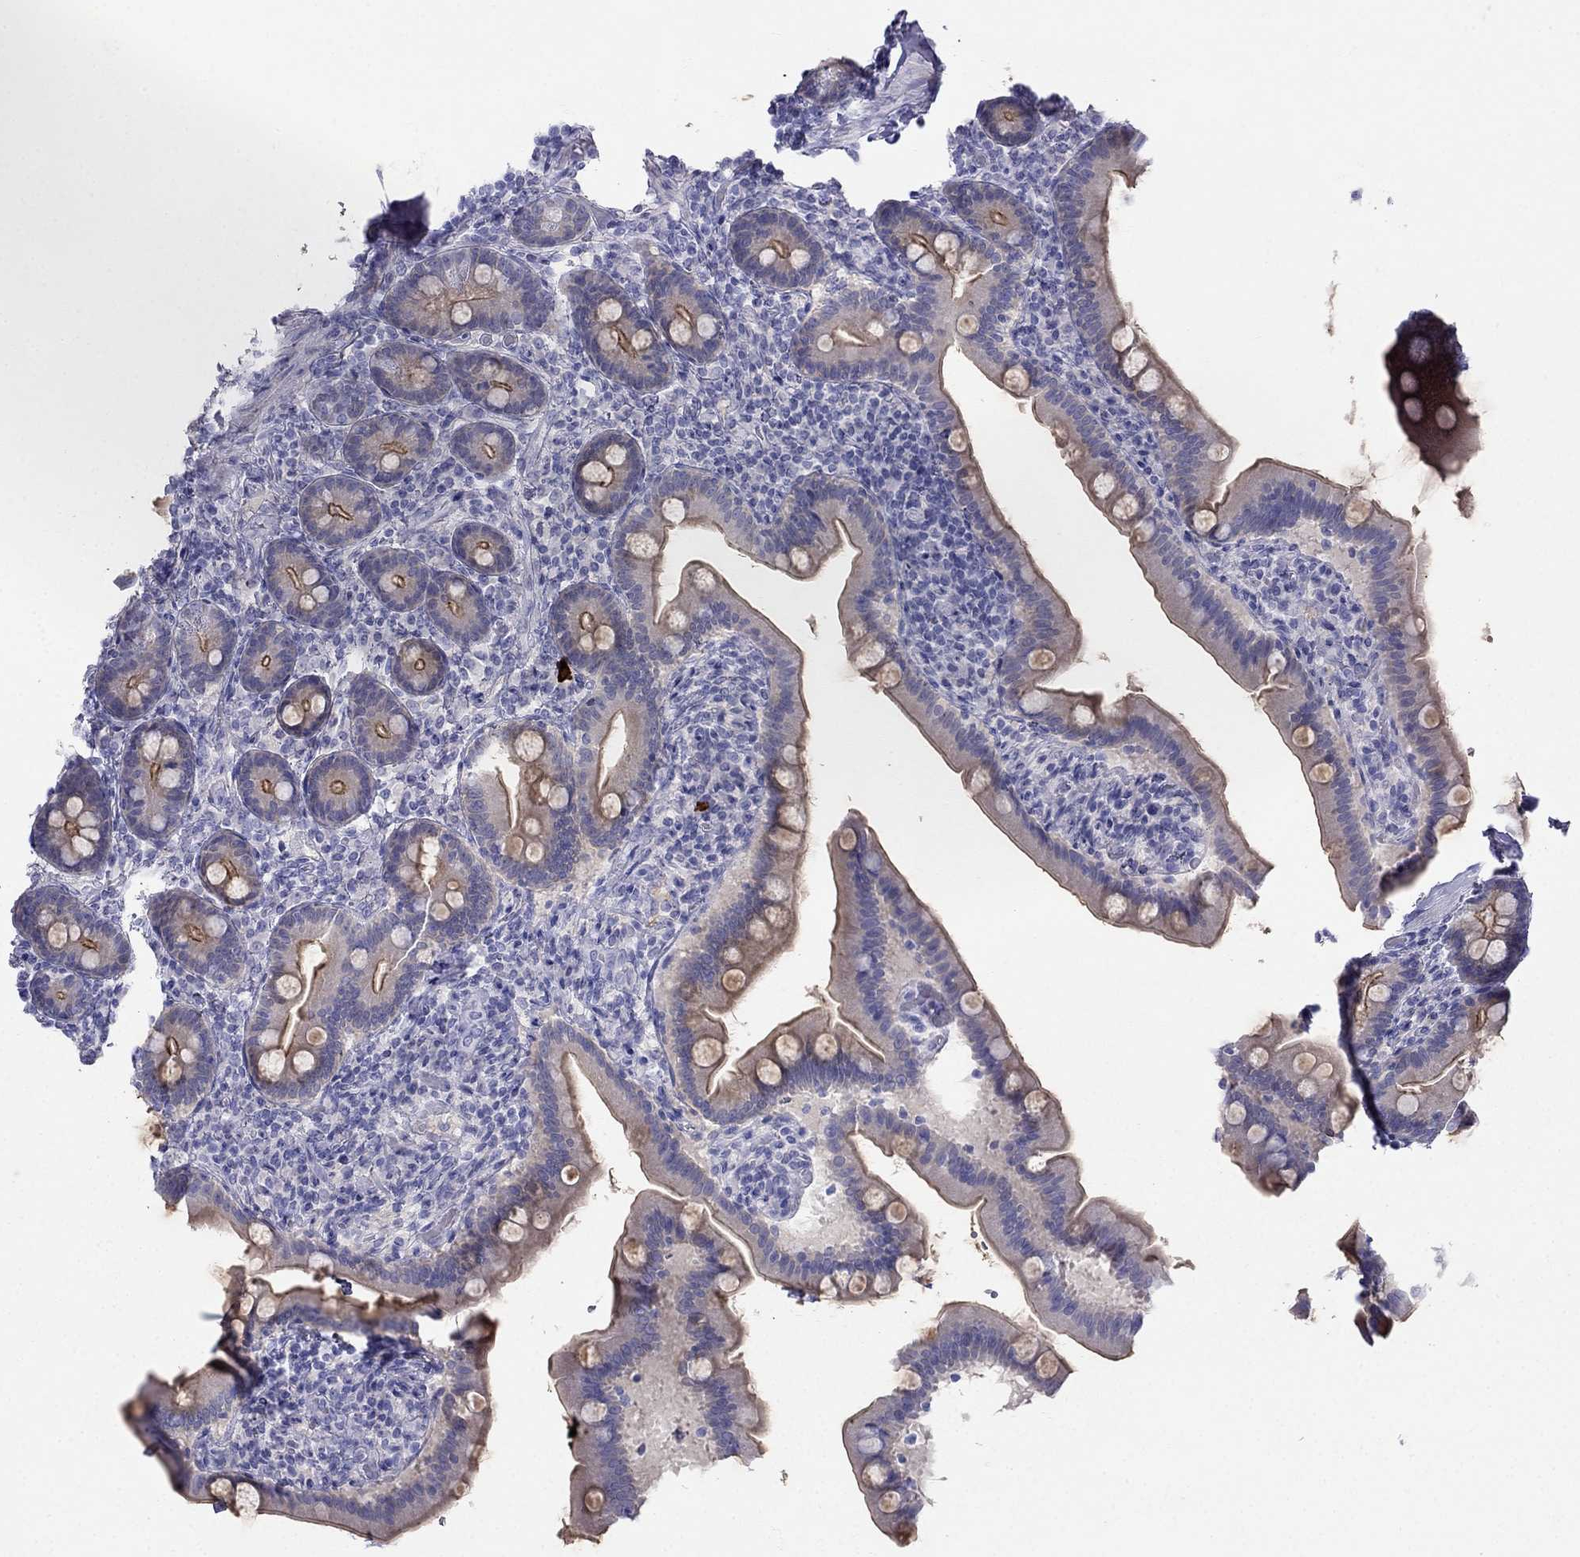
{"staining": {"intensity": "moderate", "quantity": "25%-75%", "location": "cytoplasmic/membranous"}, "tissue": "small intestine", "cell_type": "Glandular cells", "image_type": "normal", "snomed": [{"axis": "morphology", "description": "Normal tissue, NOS"}, {"axis": "topography", "description": "Small intestine"}], "caption": "Immunohistochemistry (IHC) of unremarkable small intestine displays medium levels of moderate cytoplasmic/membranous positivity in approximately 25%-75% of glandular cells. The staining was performed using DAB (3,3'-diaminobenzidine) to visualize the protein expression in brown, while the nuclei were stained in blue with hematoxylin (Magnification: 20x).", "gene": "RFLNA", "patient": {"sex": "male", "age": 66}}